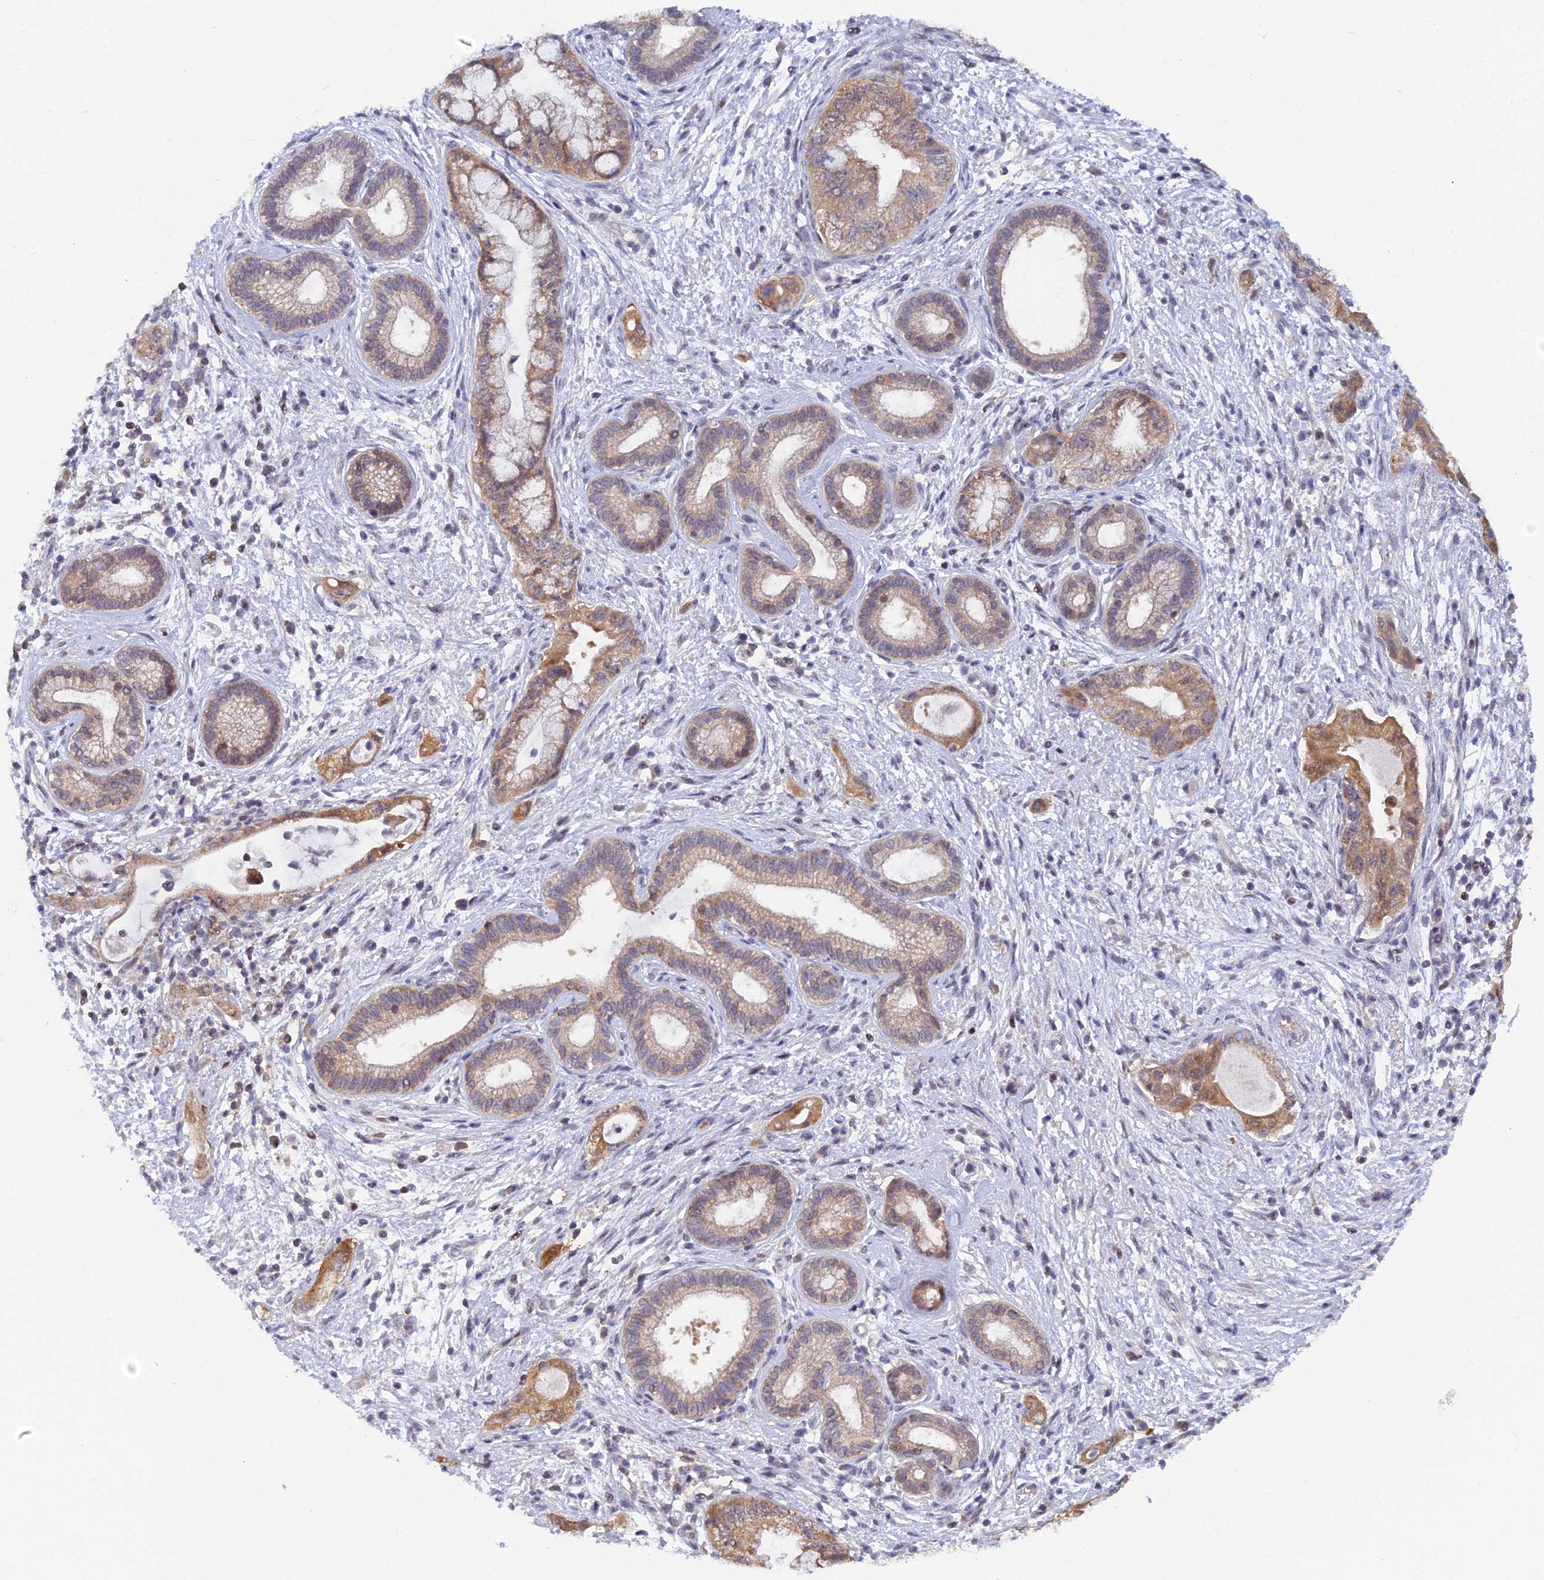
{"staining": {"intensity": "moderate", "quantity": "25%-75%", "location": "cytoplasmic/membranous"}, "tissue": "pancreatic cancer", "cell_type": "Tumor cells", "image_type": "cancer", "snomed": [{"axis": "morphology", "description": "Adenocarcinoma, NOS"}, {"axis": "topography", "description": "Pancreas"}], "caption": "Human pancreatic cancer (adenocarcinoma) stained with a brown dye demonstrates moderate cytoplasmic/membranous positive expression in approximately 25%-75% of tumor cells.", "gene": "ELOA2", "patient": {"sex": "female", "age": 73}}